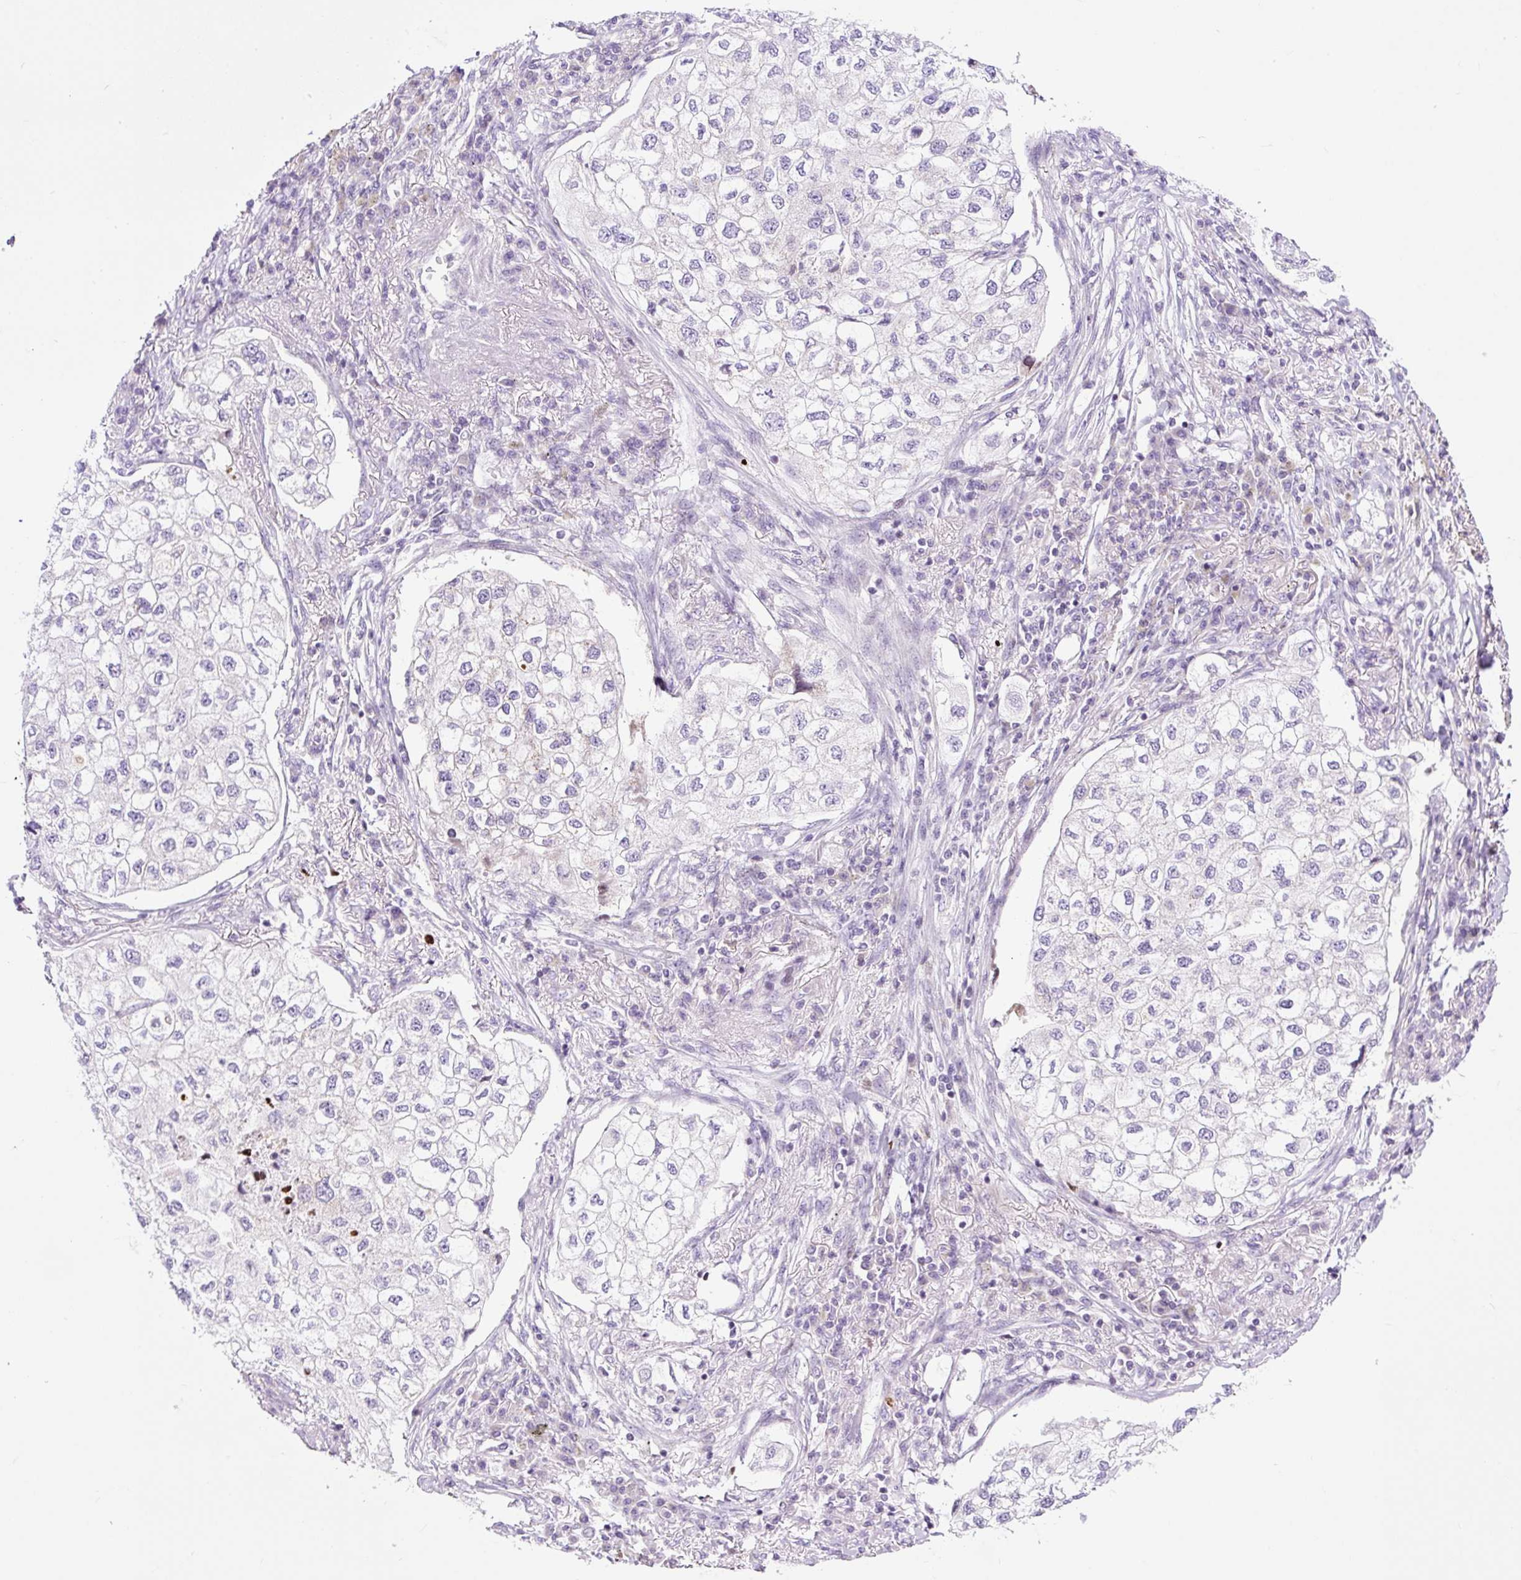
{"staining": {"intensity": "negative", "quantity": "none", "location": "none"}, "tissue": "lung cancer", "cell_type": "Tumor cells", "image_type": "cancer", "snomed": [{"axis": "morphology", "description": "Adenocarcinoma, NOS"}, {"axis": "topography", "description": "Lung"}], "caption": "A high-resolution histopathology image shows immunohistochemistry (IHC) staining of lung adenocarcinoma, which reveals no significant staining in tumor cells.", "gene": "FMC1", "patient": {"sex": "male", "age": 63}}